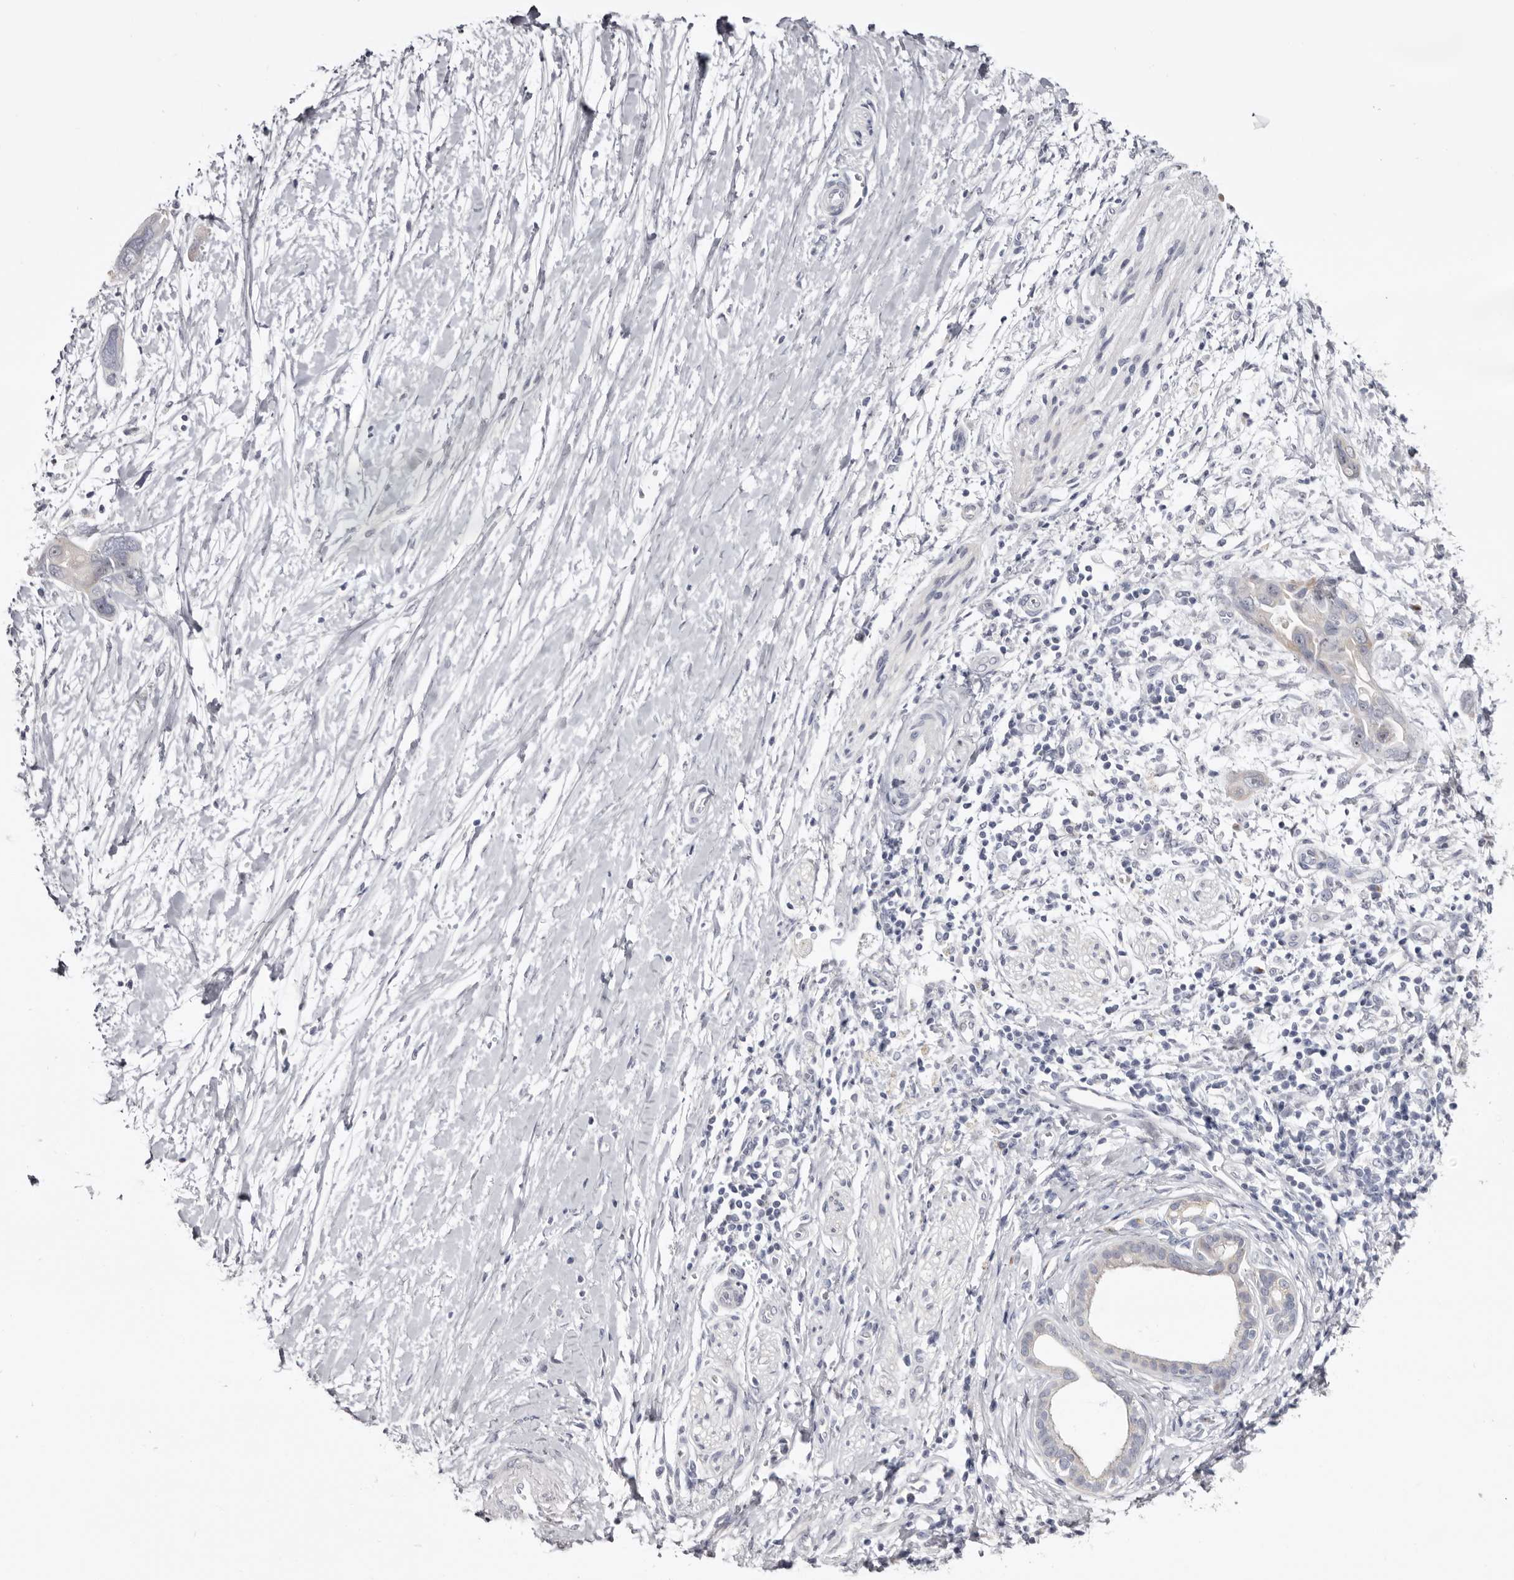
{"staining": {"intensity": "weak", "quantity": "<25%", "location": "cytoplasmic/membranous"}, "tissue": "pancreatic cancer", "cell_type": "Tumor cells", "image_type": "cancer", "snomed": [{"axis": "morphology", "description": "Adenocarcinoma, NOS"}, {"axis": "topography", "description": "Pancreas"}], "caption": "Tumor cells are negative for brown protein staining in pancreatic cancer.", "gene": "CASQ1", "patient": {"sex": "female", "age": 72}}